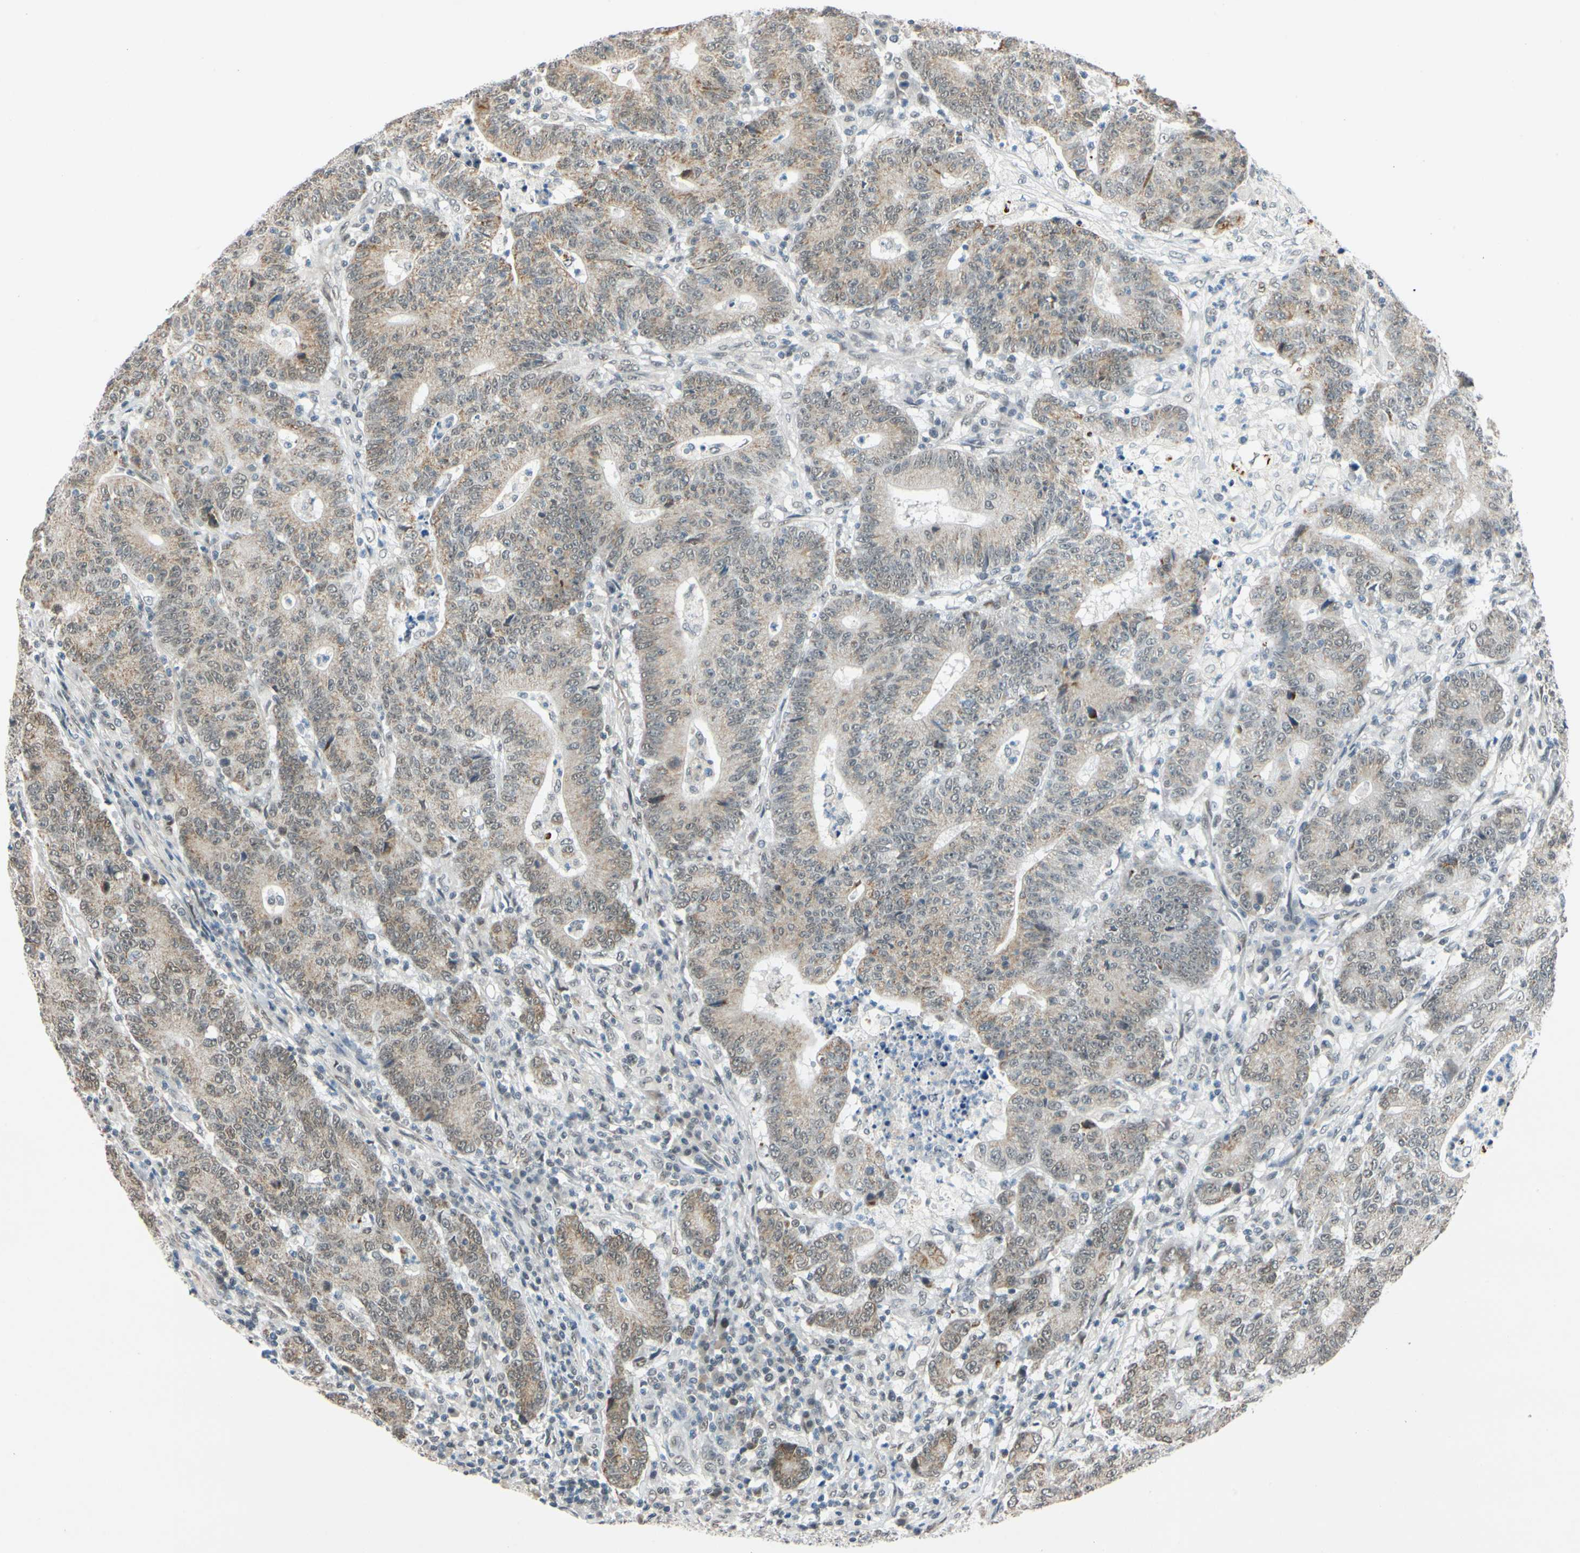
{"staining": {"intensity": "weak", "quantity": ">75%", "location": "cytoplasmic/membranous"}, "tissue": "colorectal cancer", "cell_type": "Tumor cells", "image_type": "cancer", "snomed": [{"axis": "morphology", "description": "Normal tissue, NOS"}, {"axis": "morphology", "description": "Adenocarcinoma, NOS"}, {"axis": "topography", "description": "Colon"}], "caption": "Immunohistochemistry staining of colorectal cancer, which reveals low levels of weak cytoplasmic/membranous positivity in about >75% of tumor cells indicating weak cytoplasmic/membranous protein expression. The staining was performed using DAB (3,3'-diaminobenzidine) (brown) for protein detection and nuclei were counterstained in hematoxylin (blue).", "gene": "POGZ", "patient": {"sex": "female", "age": 75}}